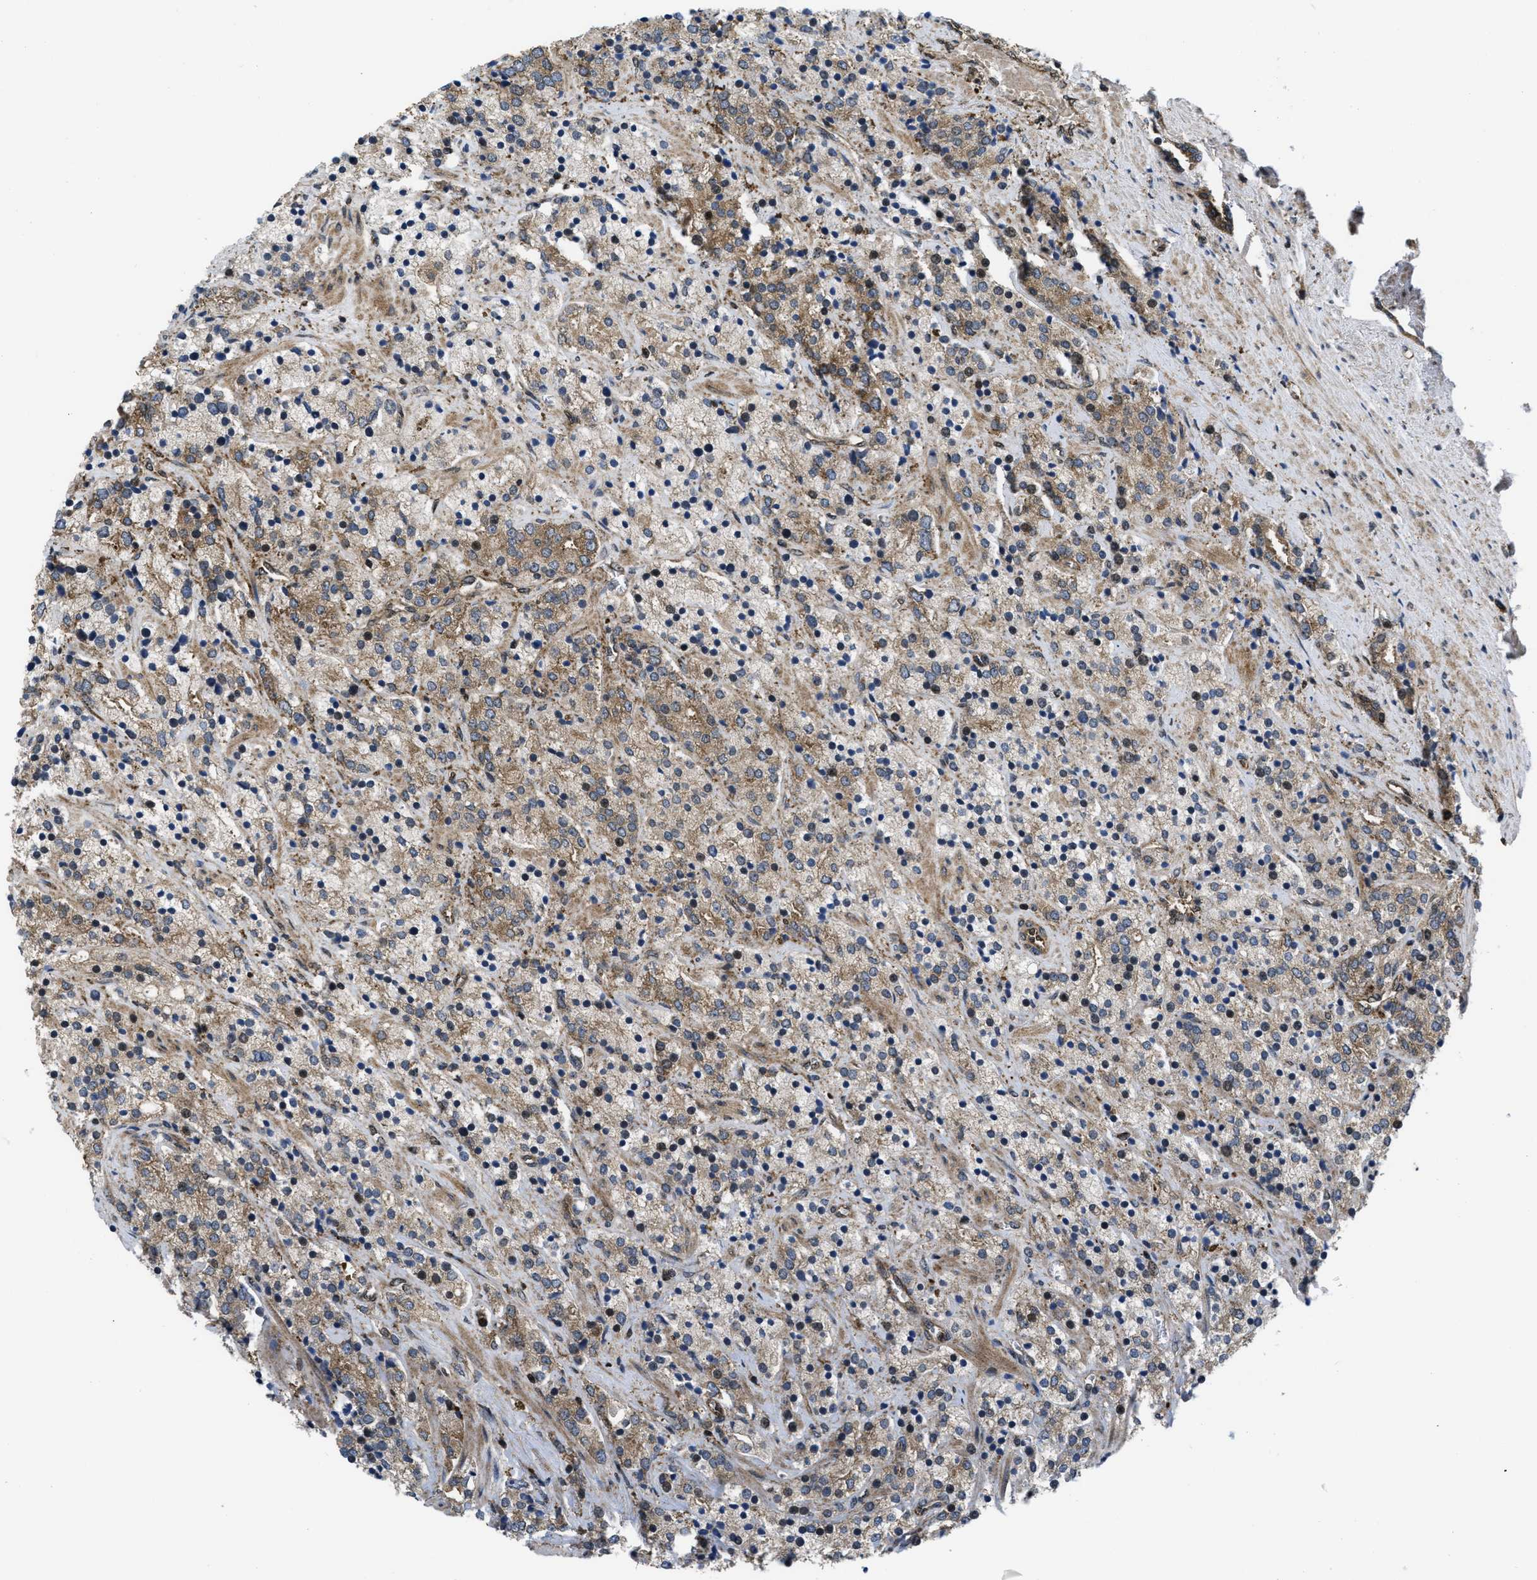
{"staining": {"intensity": "moderate", "quantity": ">75%", "location": "cytoplasmic/membranous"}, "tissue": "prostate cancer", "cell_type": "Tumor cells", "image_type": "cancer", "snomed": [{"axis": "morphology", "description": "Adenocarcinoma, High grade"}, {"axis": "topography", "description": "Prostate"}], "caption": "Prostate adenocarcinoma (high-grade) stained for a protein (brown) exhibits moderate cytoplasmic/membranous positive staining in about >75% of tumor cells.", "gene": "PPP2CB", "patient": {"sex": "male", "age": 71}}